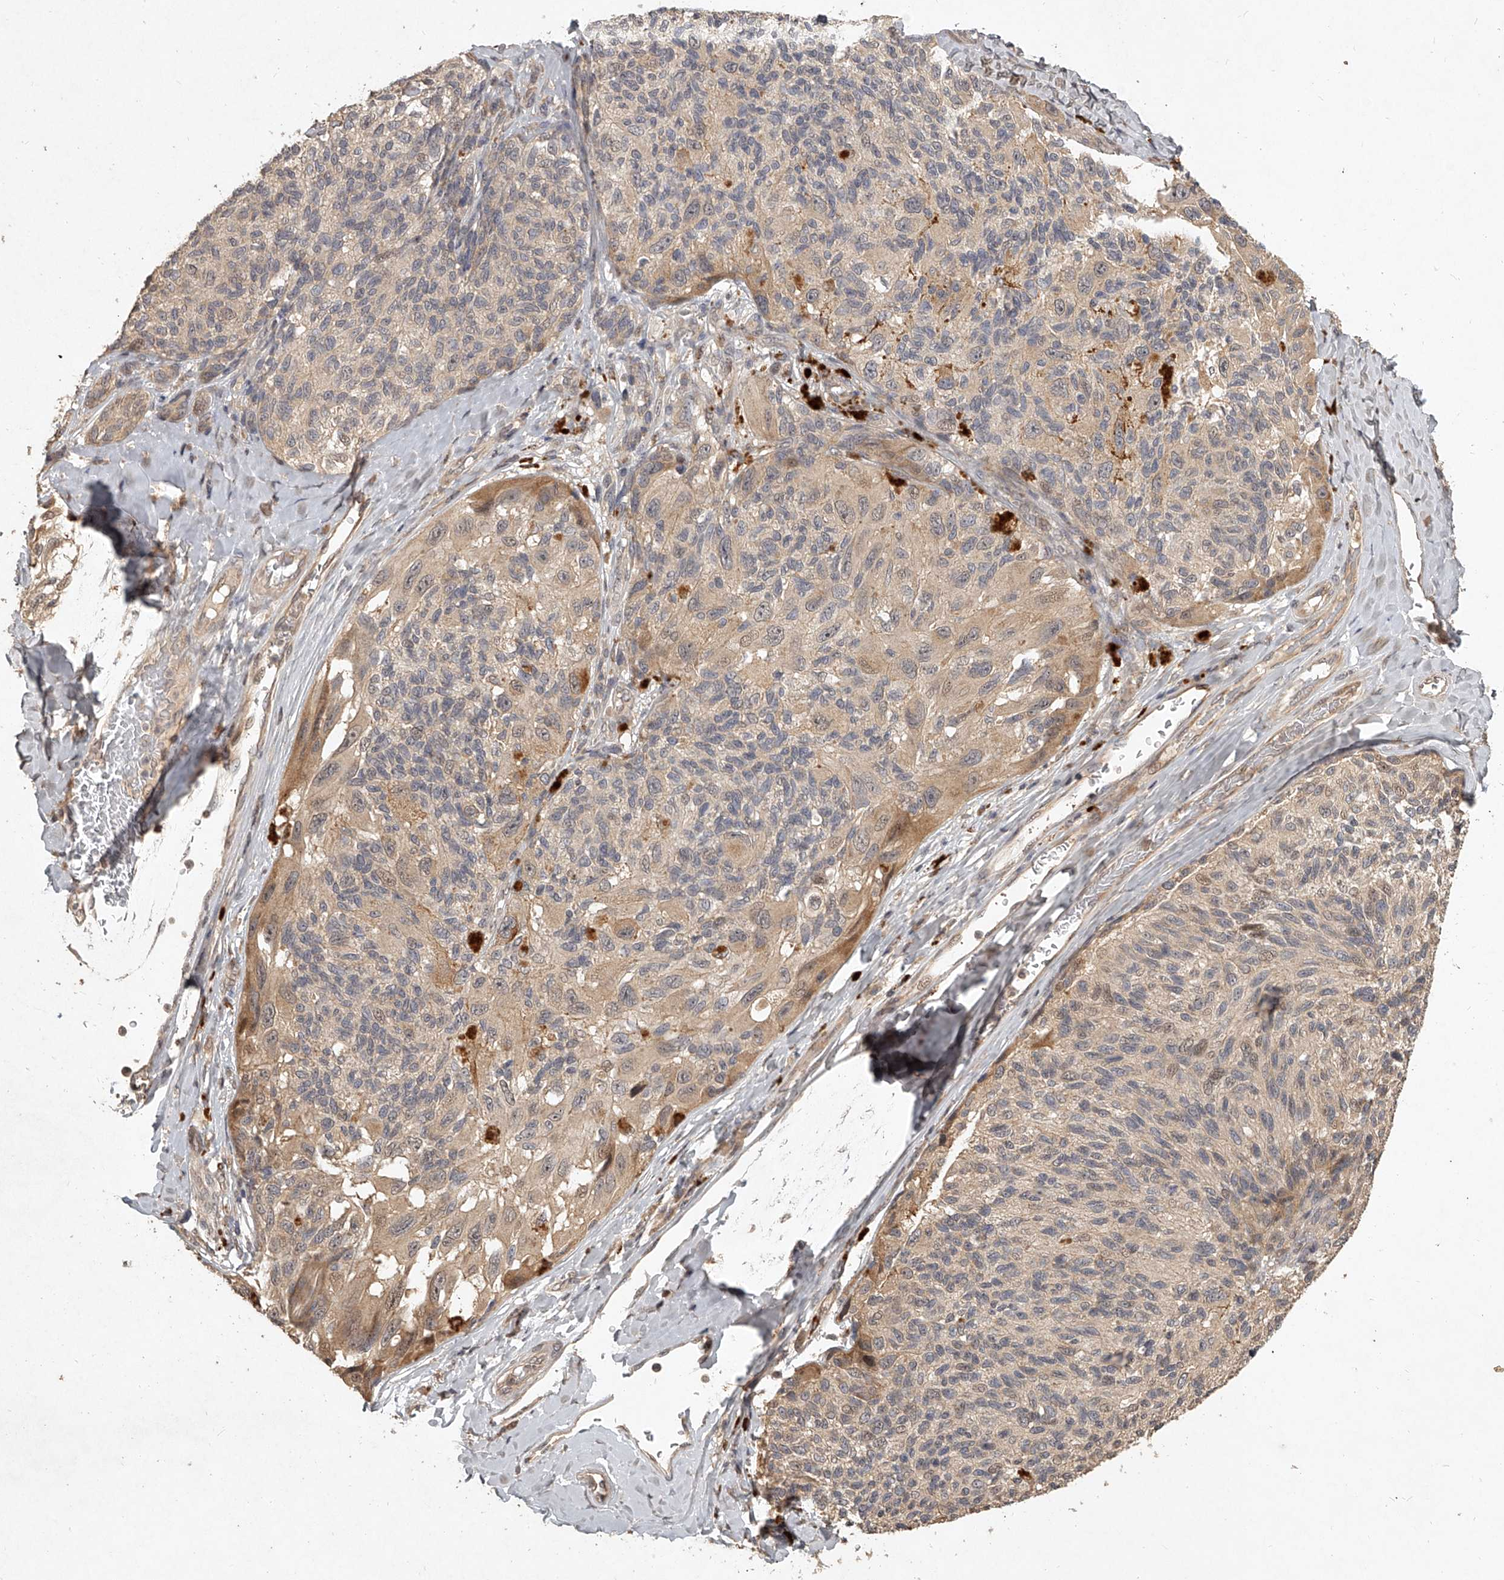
{"staining": {"intensity": "weak", "quantity": "25%-75%", "location": "cytoplasmic/membranous"}, "tissue": "melanoma", "cell_type": "Tumor cells", "image_type": "cancer", "snomed": [{"axis": "morphology", "description": "Malignant melanoma, NOS"}, {"axis": "topography", "description": "Skin"}], "caption": "Immunohistochemistry (IHC) of melanoma exhibits low levels of weak cytoplasmic/membranous expression in about 25%-75% of tumor cells.", "gene": "SLC37A1", "patient": {"sex": "female", "age": 73}}